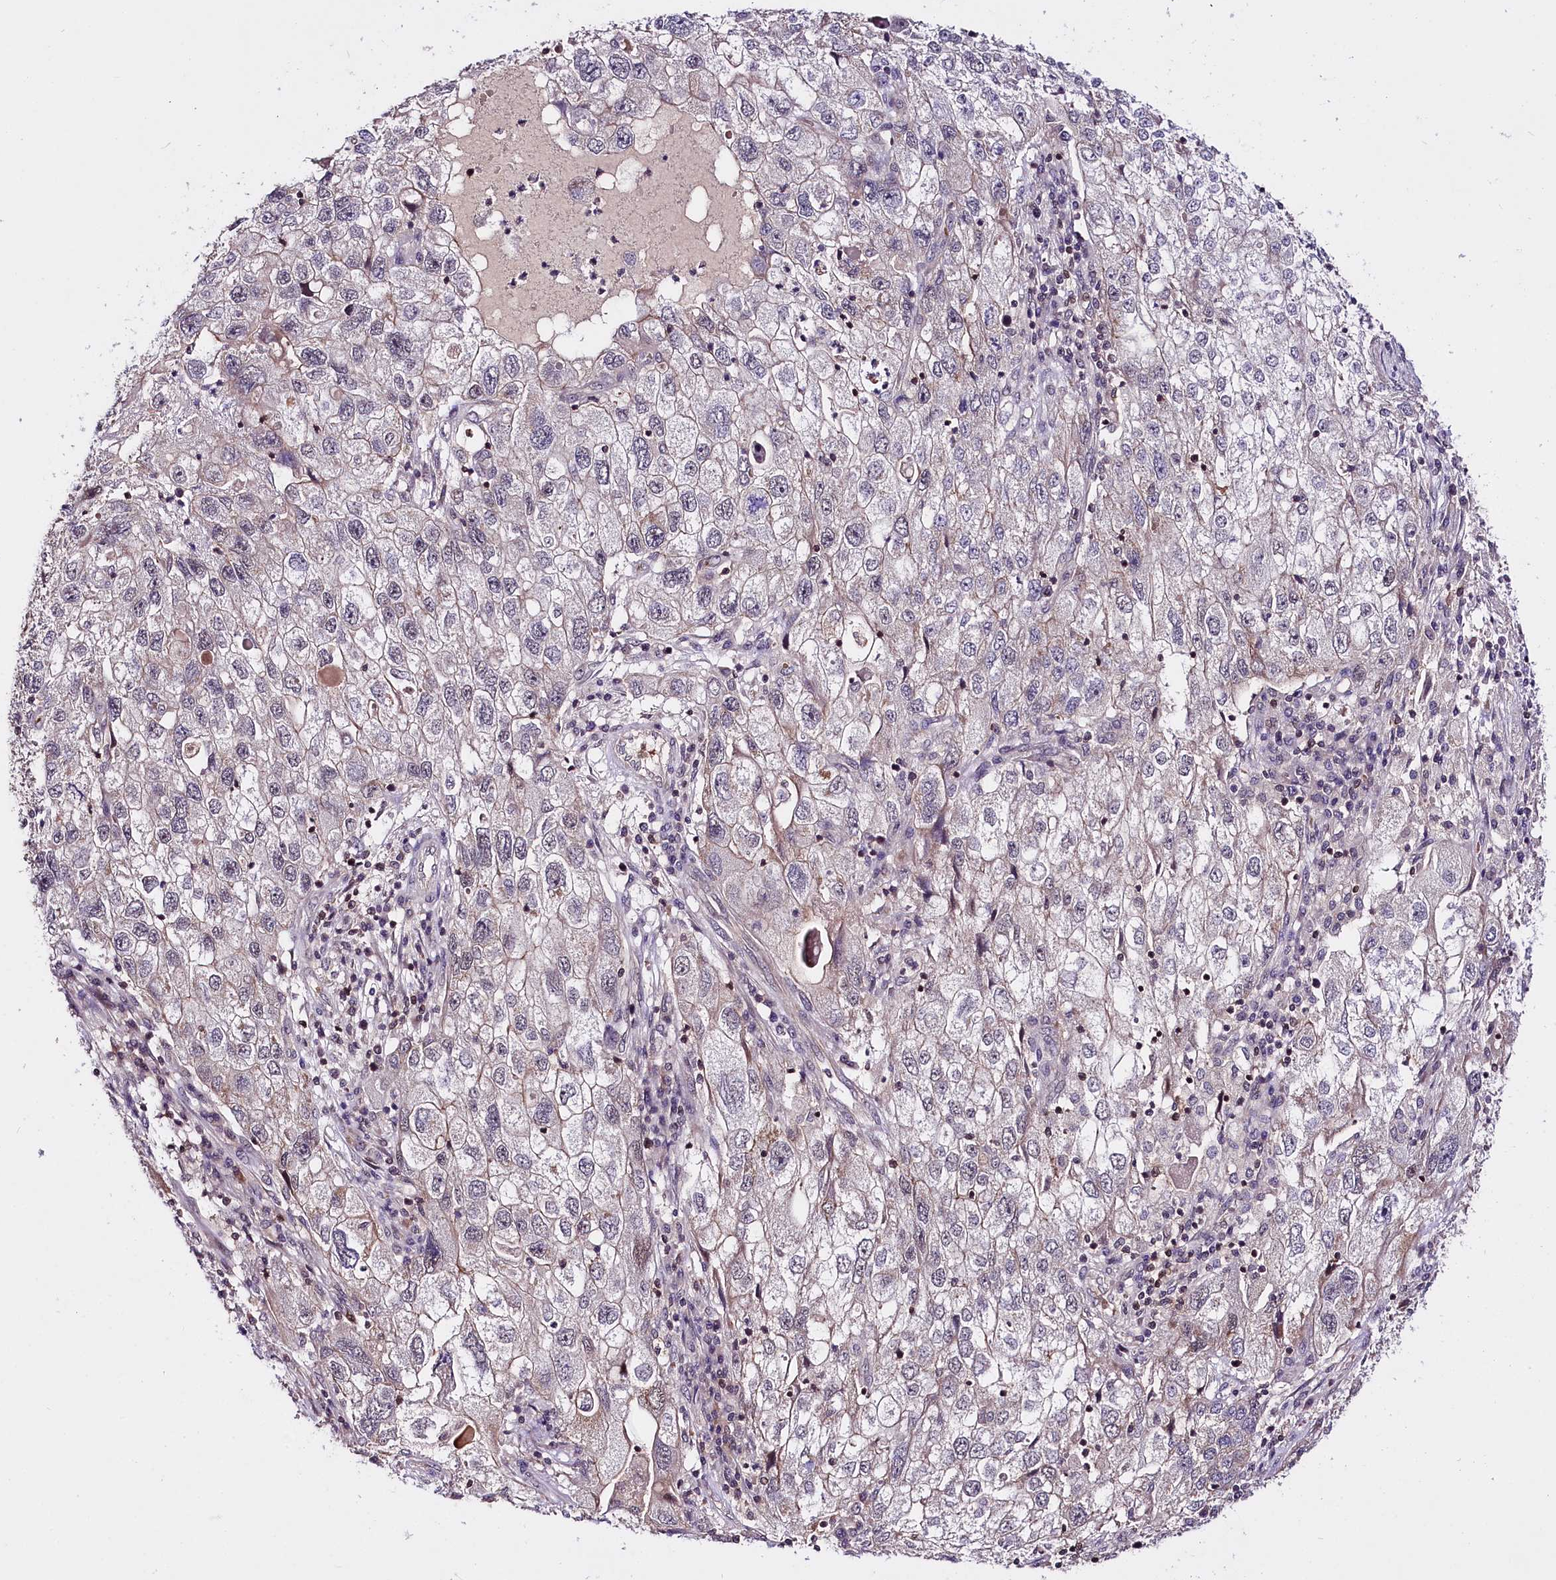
{"staining": {"intensity": "weak", "quantity": "<25%", "location": "cytoplasmic/membranous,nuclear"}, "tissue": "endometrial cancer", "cell_type": "Tumor cells", "image_type": "cancer", "snomed": [{"axis": "morphology", "description": "Adenocarcinoma, NOS"}, {"axis": "topography", "description": "Endometrium"}], "caption": "A histopathology image of endometrial cancer stained for a protein shows no brown staining in tumor cells. (DAB immunohistochemistry (IHC), high magnification).", "gene": "TAFAZZIN", "patient": {"sex": "female", "age": 49}}